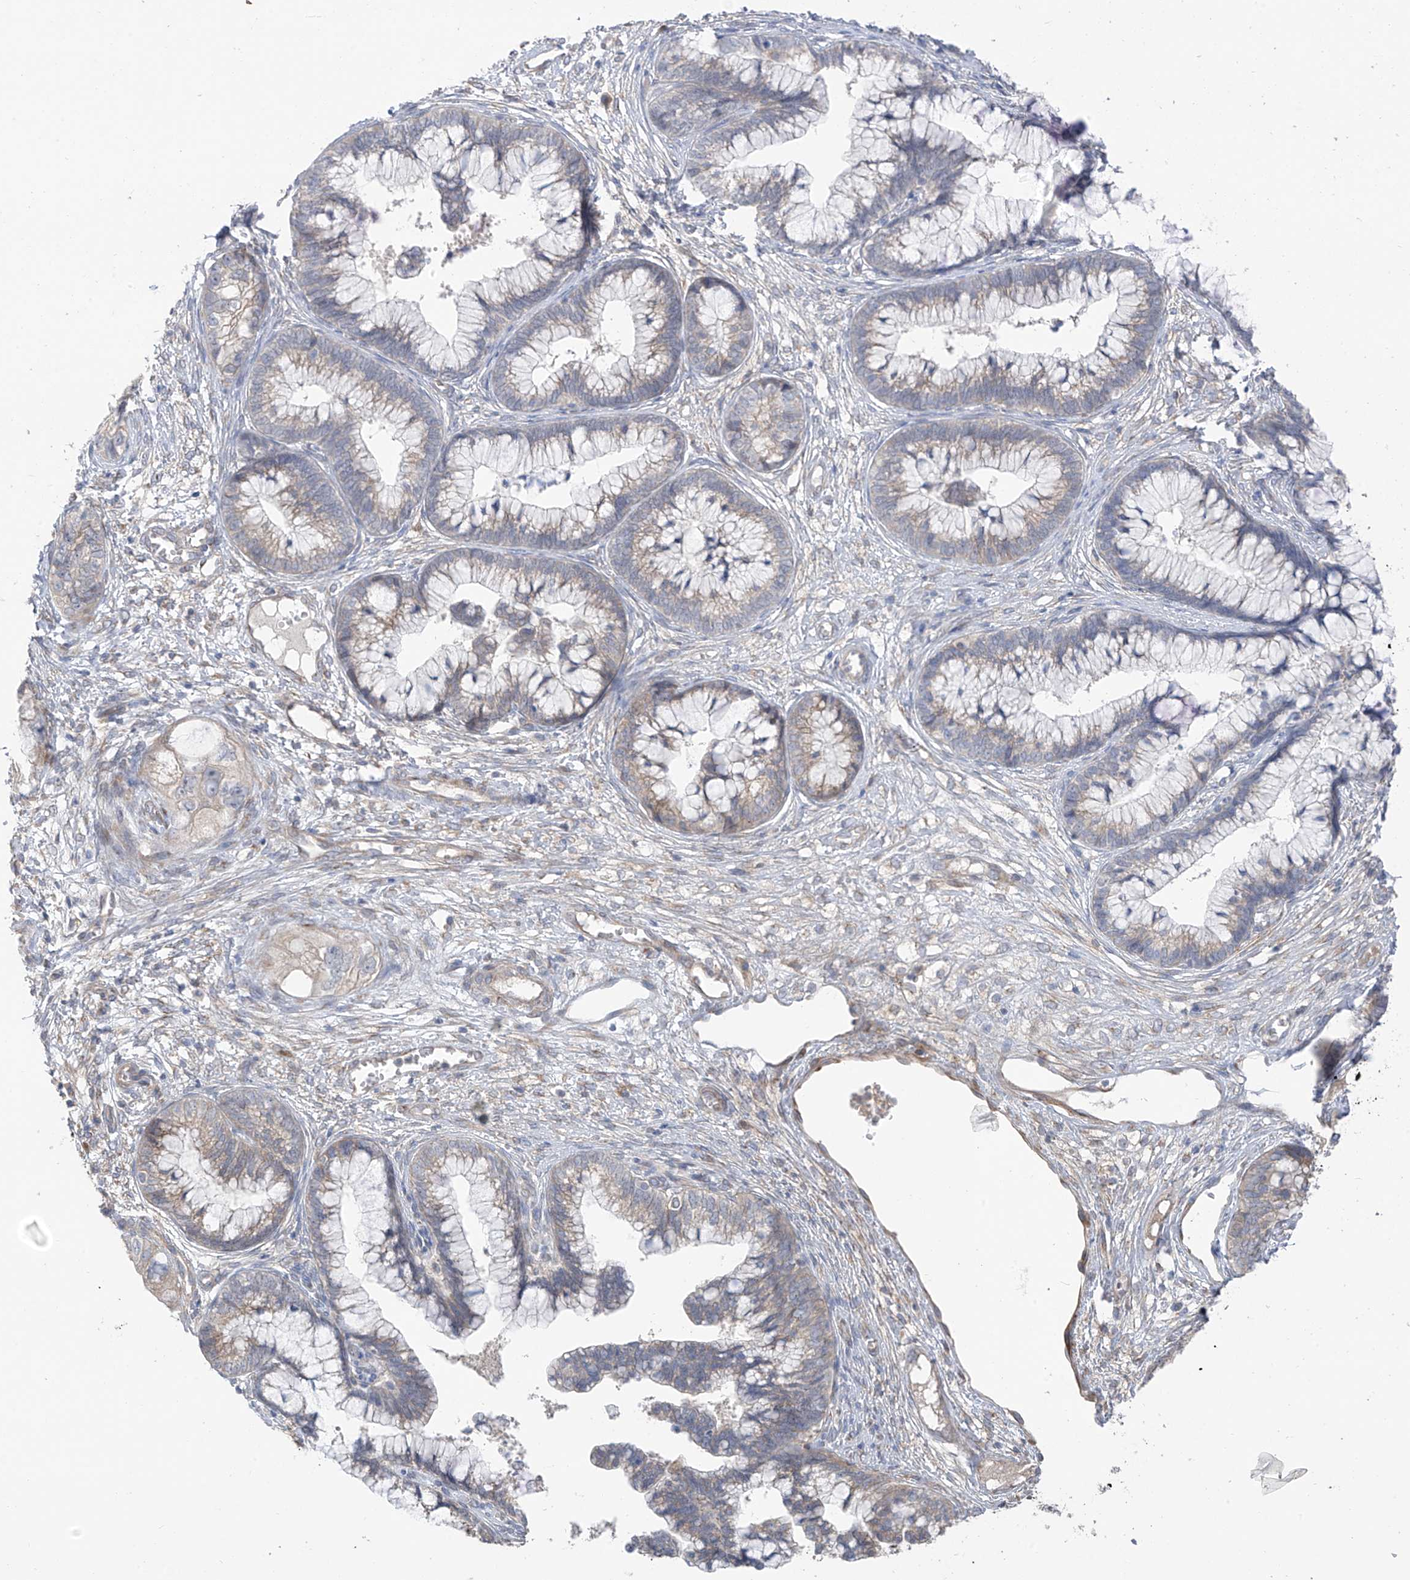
{"staining": {"intensity": "moderate", "quantity": "<25%", "location": "cytoplasmic/membranous"}, "tissue": "cervical cancer", "cell_type": "Tumor cells", "image_type": "cancer", "snomed": [{"axis": "morphology", "description": "Adenocarcinoma, NOS"}, {"axis": "topography", "description": "Cervix"}], "caption": "Immunohistochemical staining of adenocarcinoma (cervical) shows low levels of moderate cytoplasmic/membranous protein positivity in approximately <25% of tumor cells.", "gene": "NALCN", "patient": {"sex": "female", "age": 44}}